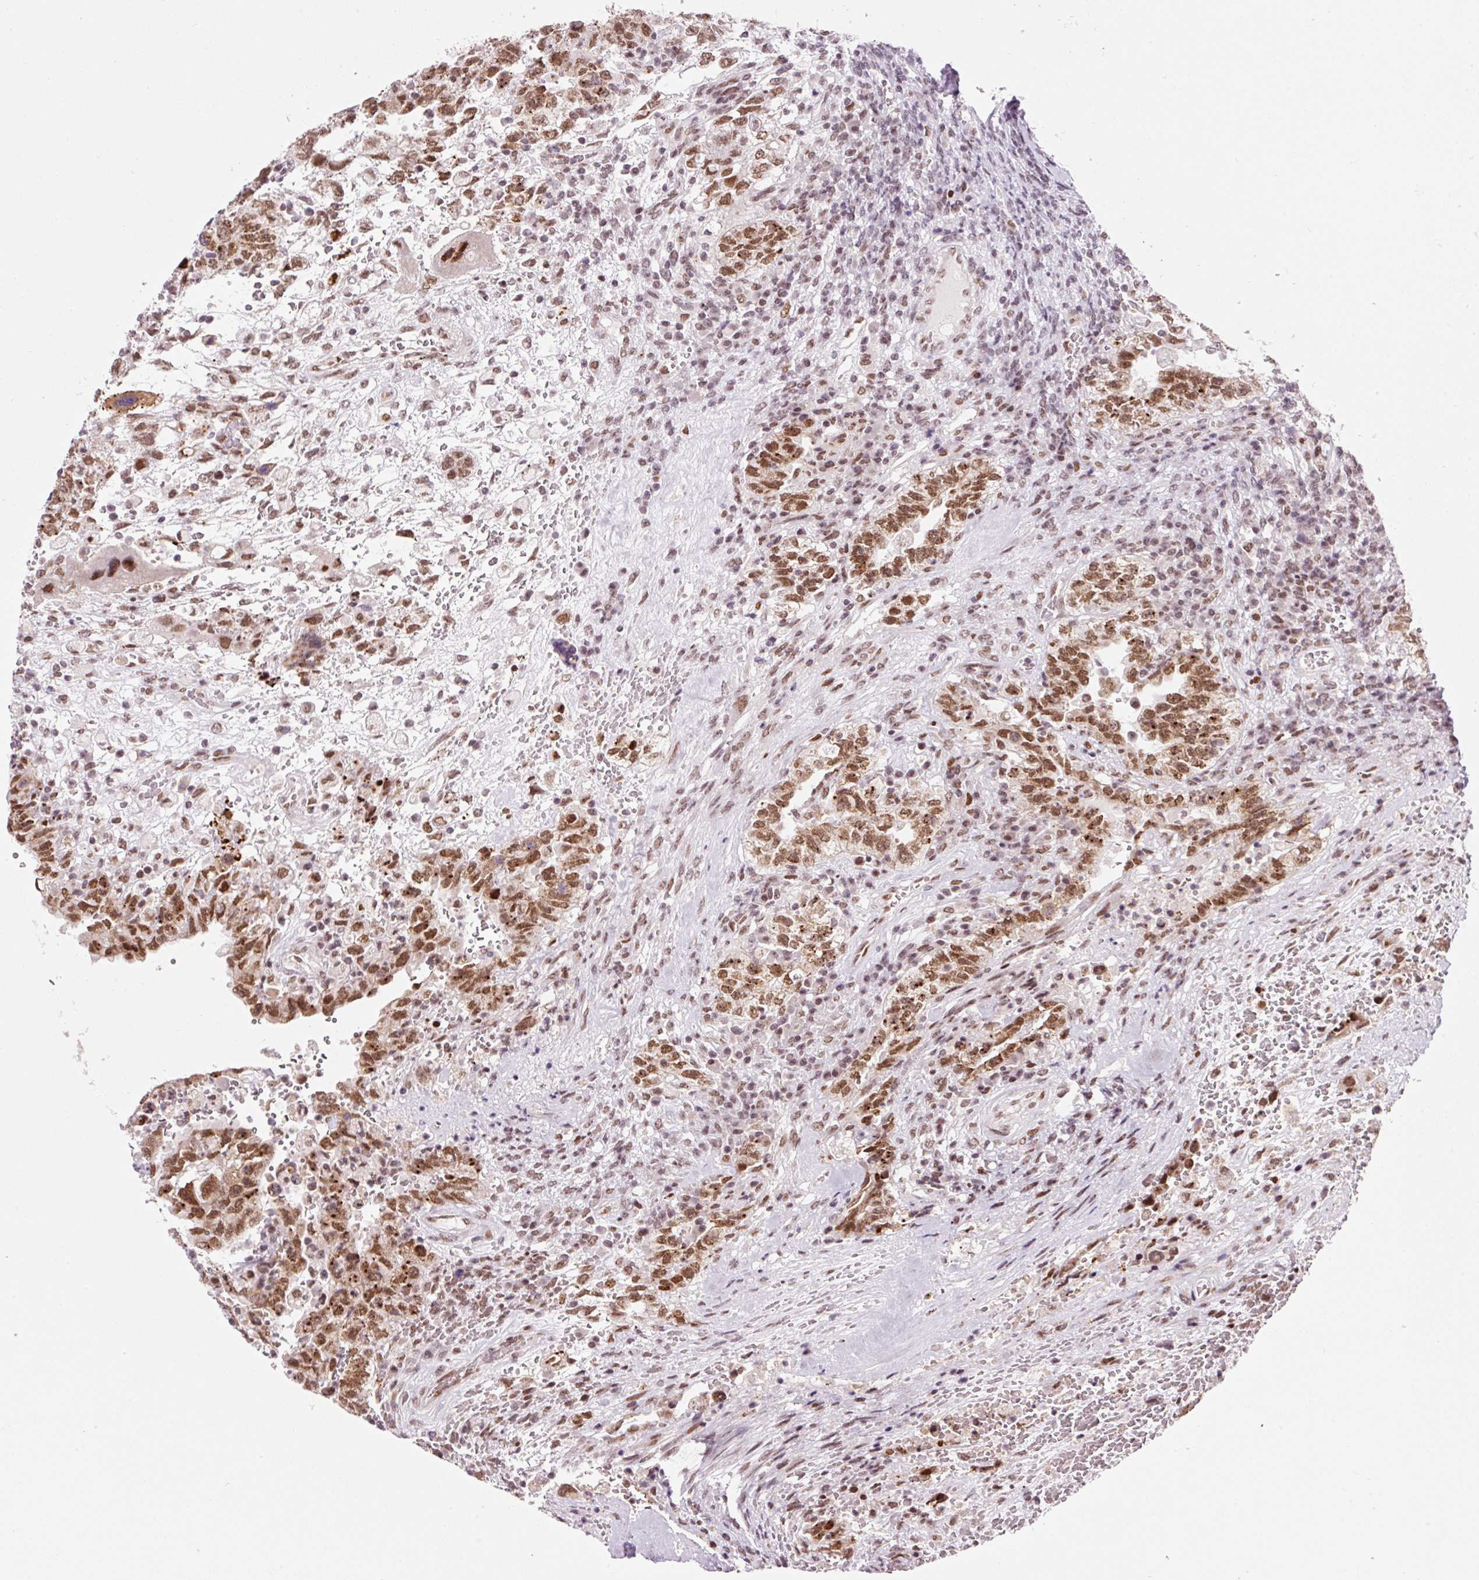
{"staining": {"intensity": "moderate", "quantity": ">75%", "location": "nuclear"}, "tissue": "testis cancer", "cell_type": "Tumor cells", "image_type": "cancer", "snomed": [{"axis": "morphology", "description": "Carcinoma, Embryonal, NOS"}, {"axis": "topography", "description": "Testis"}], "caption": "Protein staining demonstrates moderate nuclear expression in about >75% of tumor cells in testis cancer (embryonal carcinoma).", "gene": "CCNL2", "patient": {"sex": "male", "age": 26}}